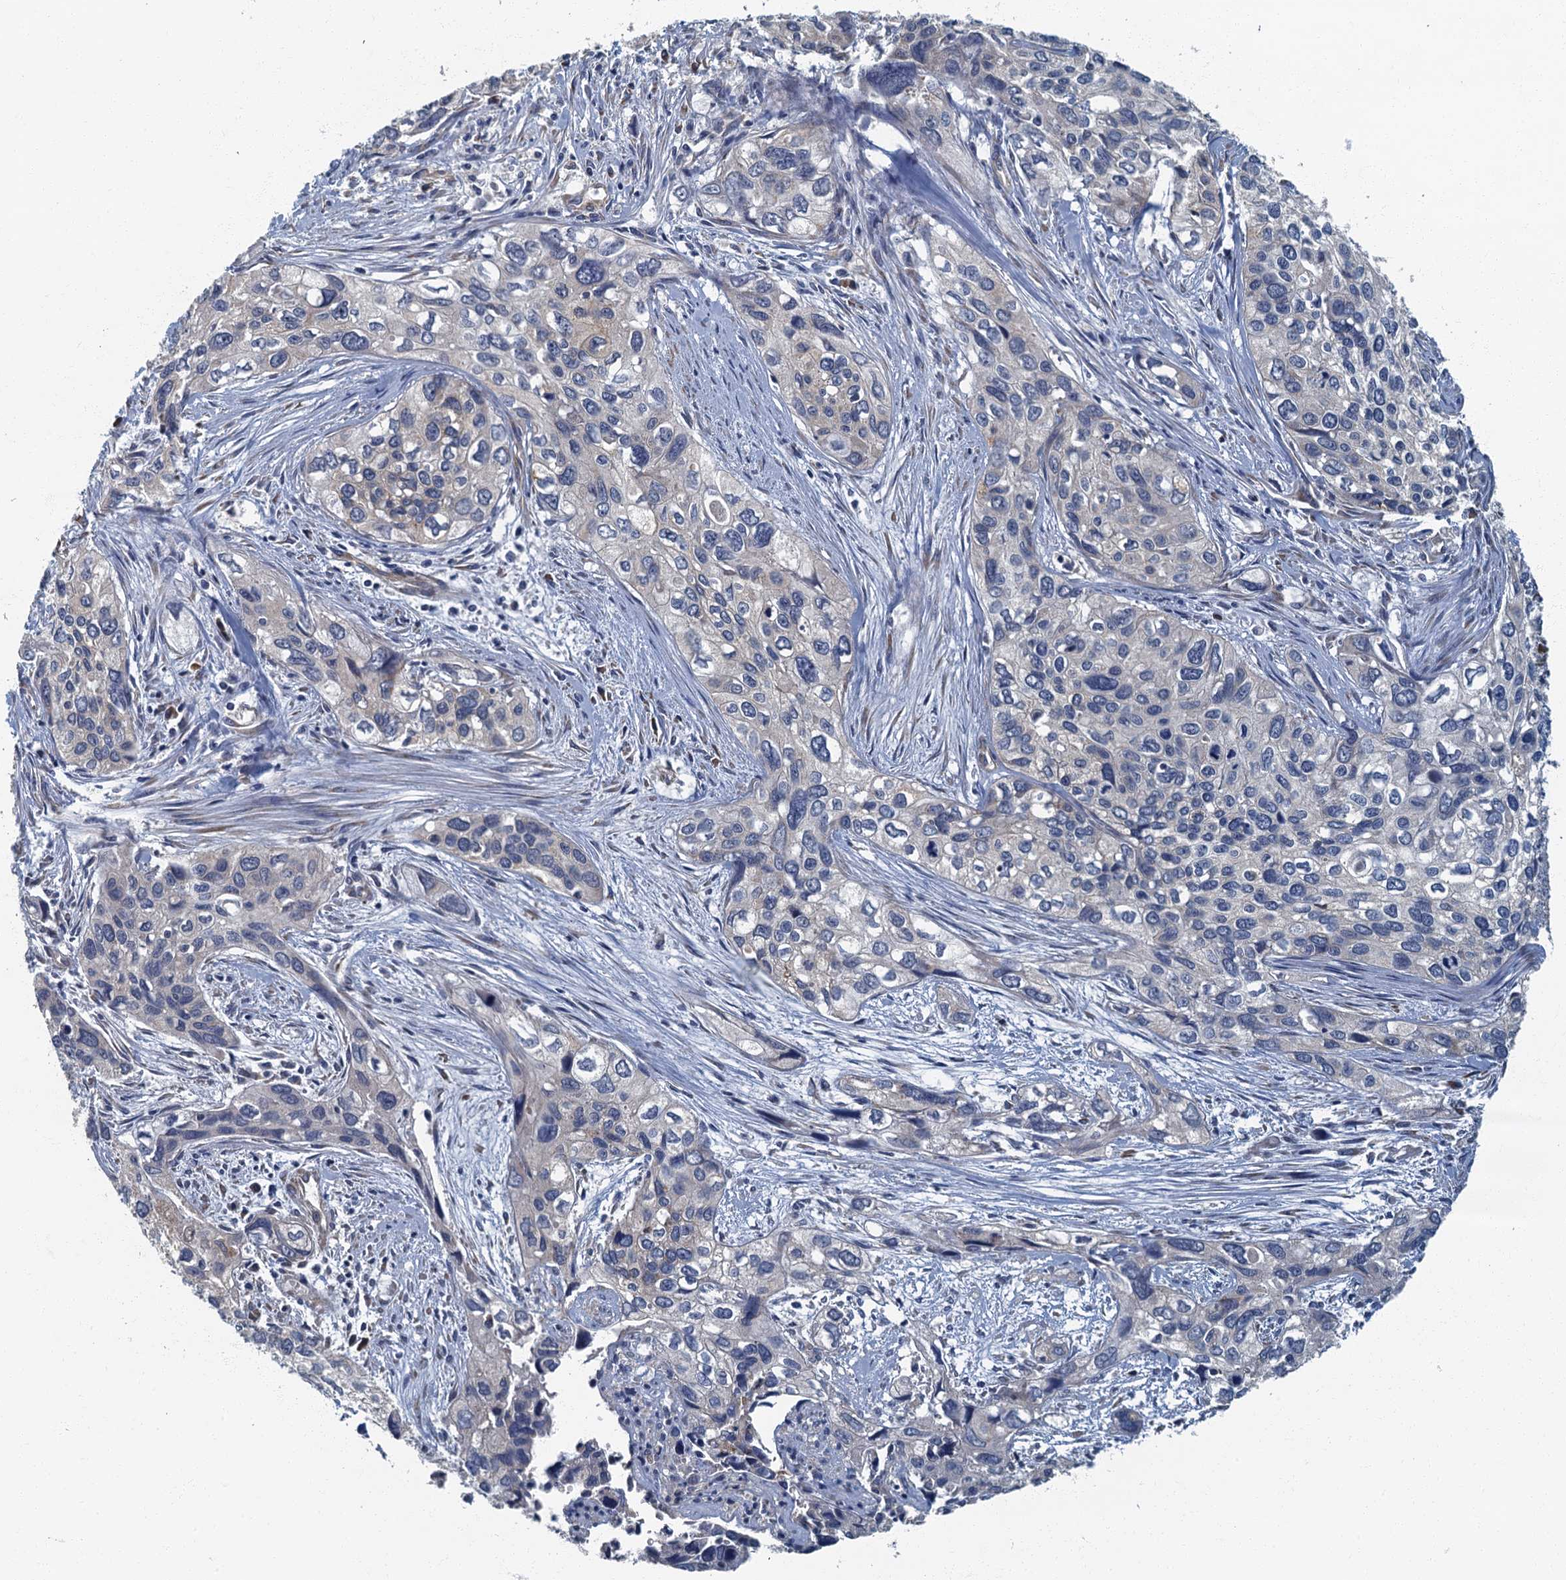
{"staining": {"intensity": "negative", "quantity": "none", "location": "none"}, "tissue": "cervical cancer", "cell_type": "Tumor cells", "image_type": "cancer", "snomed": [{"axis": "morphology", "description": "Squamous cell carcinoma, NOS"}, {"axis": "topography", "description": "Cervix"}], "caption": "There is no significant positivity in tumor cells of cervical cancer (squamous cell carcinoma).", "gene": "DDX49", "patient": {"sex": "female", "age": 55}}